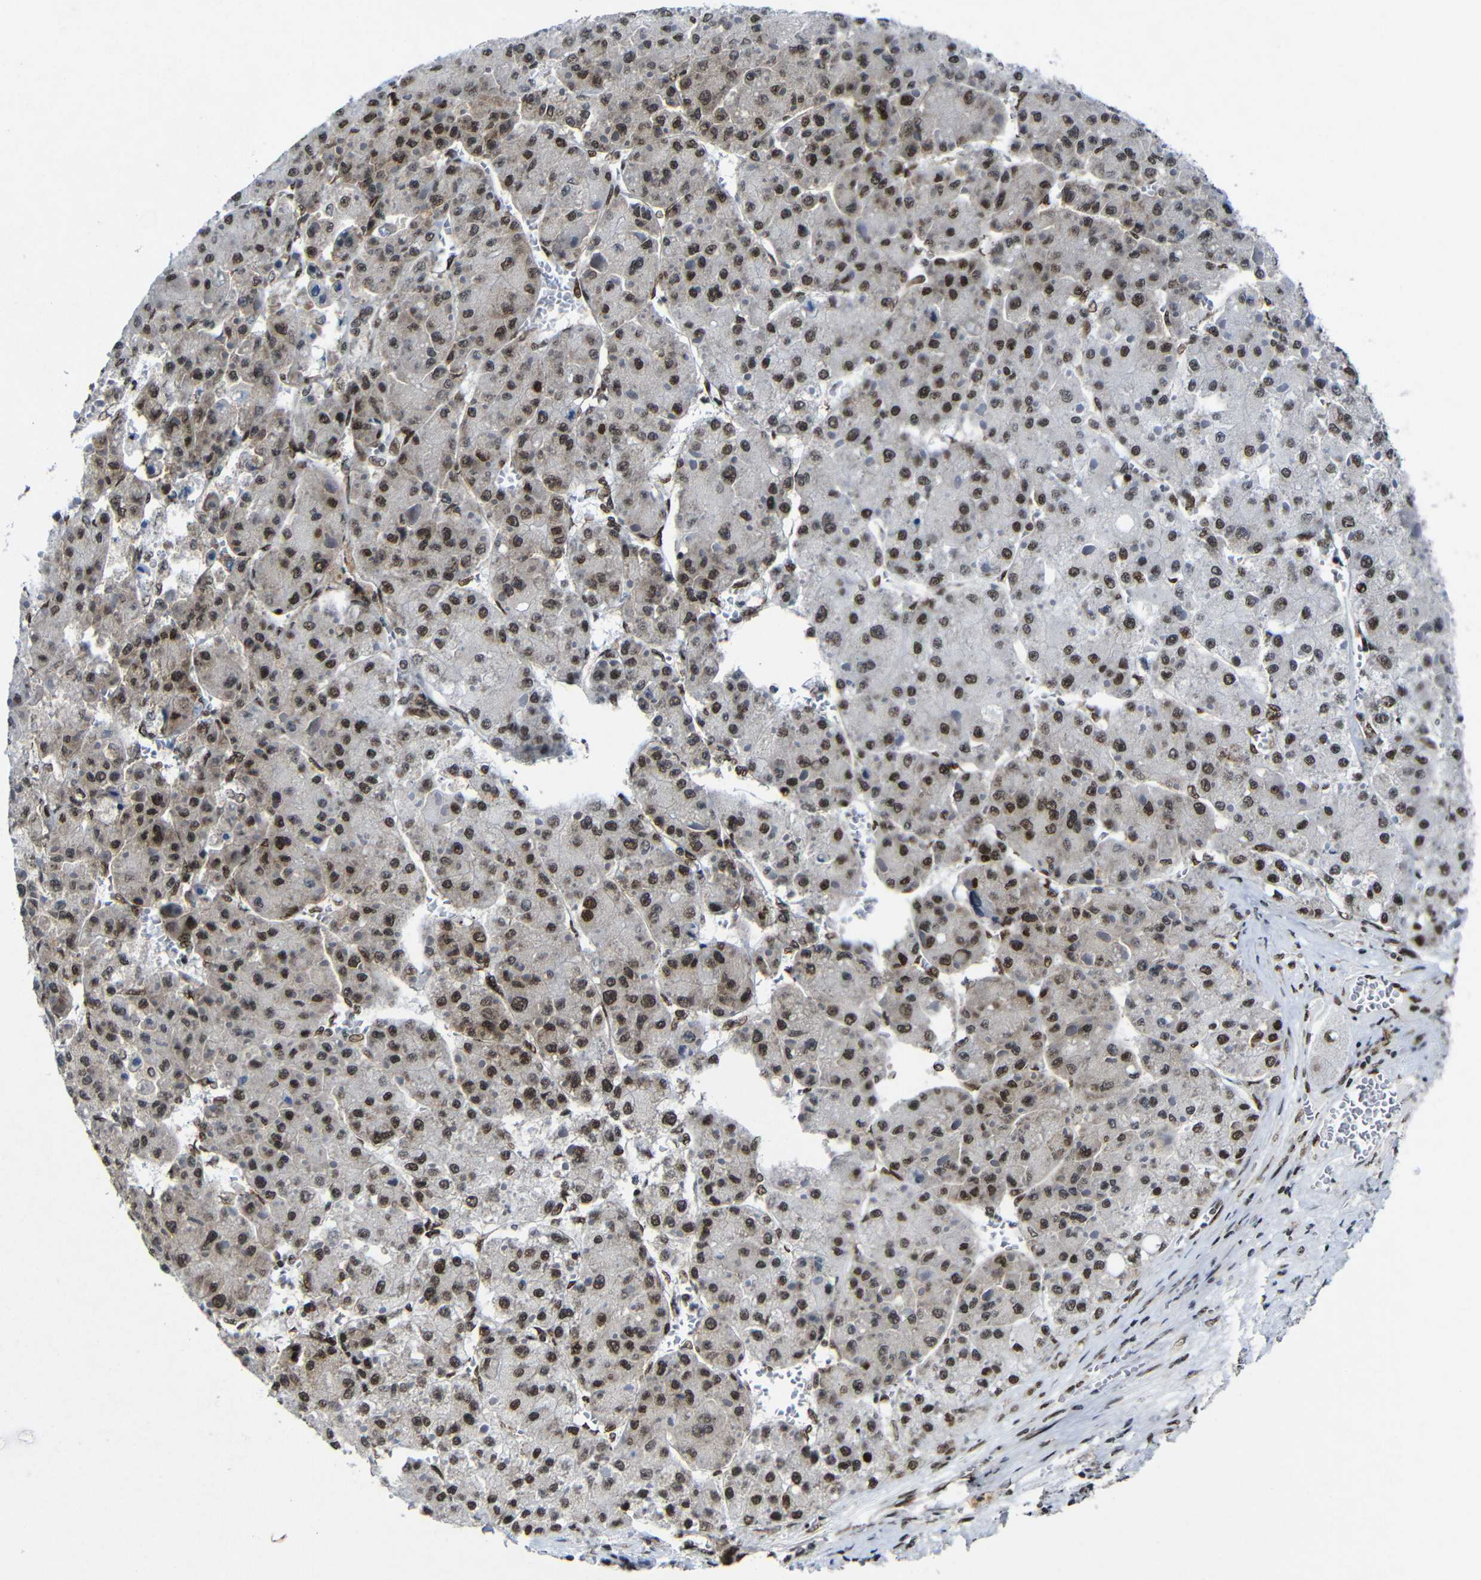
{"staining": {"intensity": "strong", "quantity": ">75%", "location": "nuclear"}, "tissue": "liver cancer", "cell_type": "Tumor cells", "image_type": "cancer", "snomed": [{"axis": "morphology", "description": "Carcinoma, Hepatocellular, NOS"}, {"axis": "topography", "description": "Liver"}], "caption": "Immunohistochemical staining of liver cancer (hepatocellular carcinoma) shows strong nuclear protein expression in about >75% of tumor cells. Using DAB (brown) and hematoxylin (blue) stains, captured at high magnification using brightfield microscopy.", "gene": "PTBP1", "patient": {"sex": "female", "age": 73}}